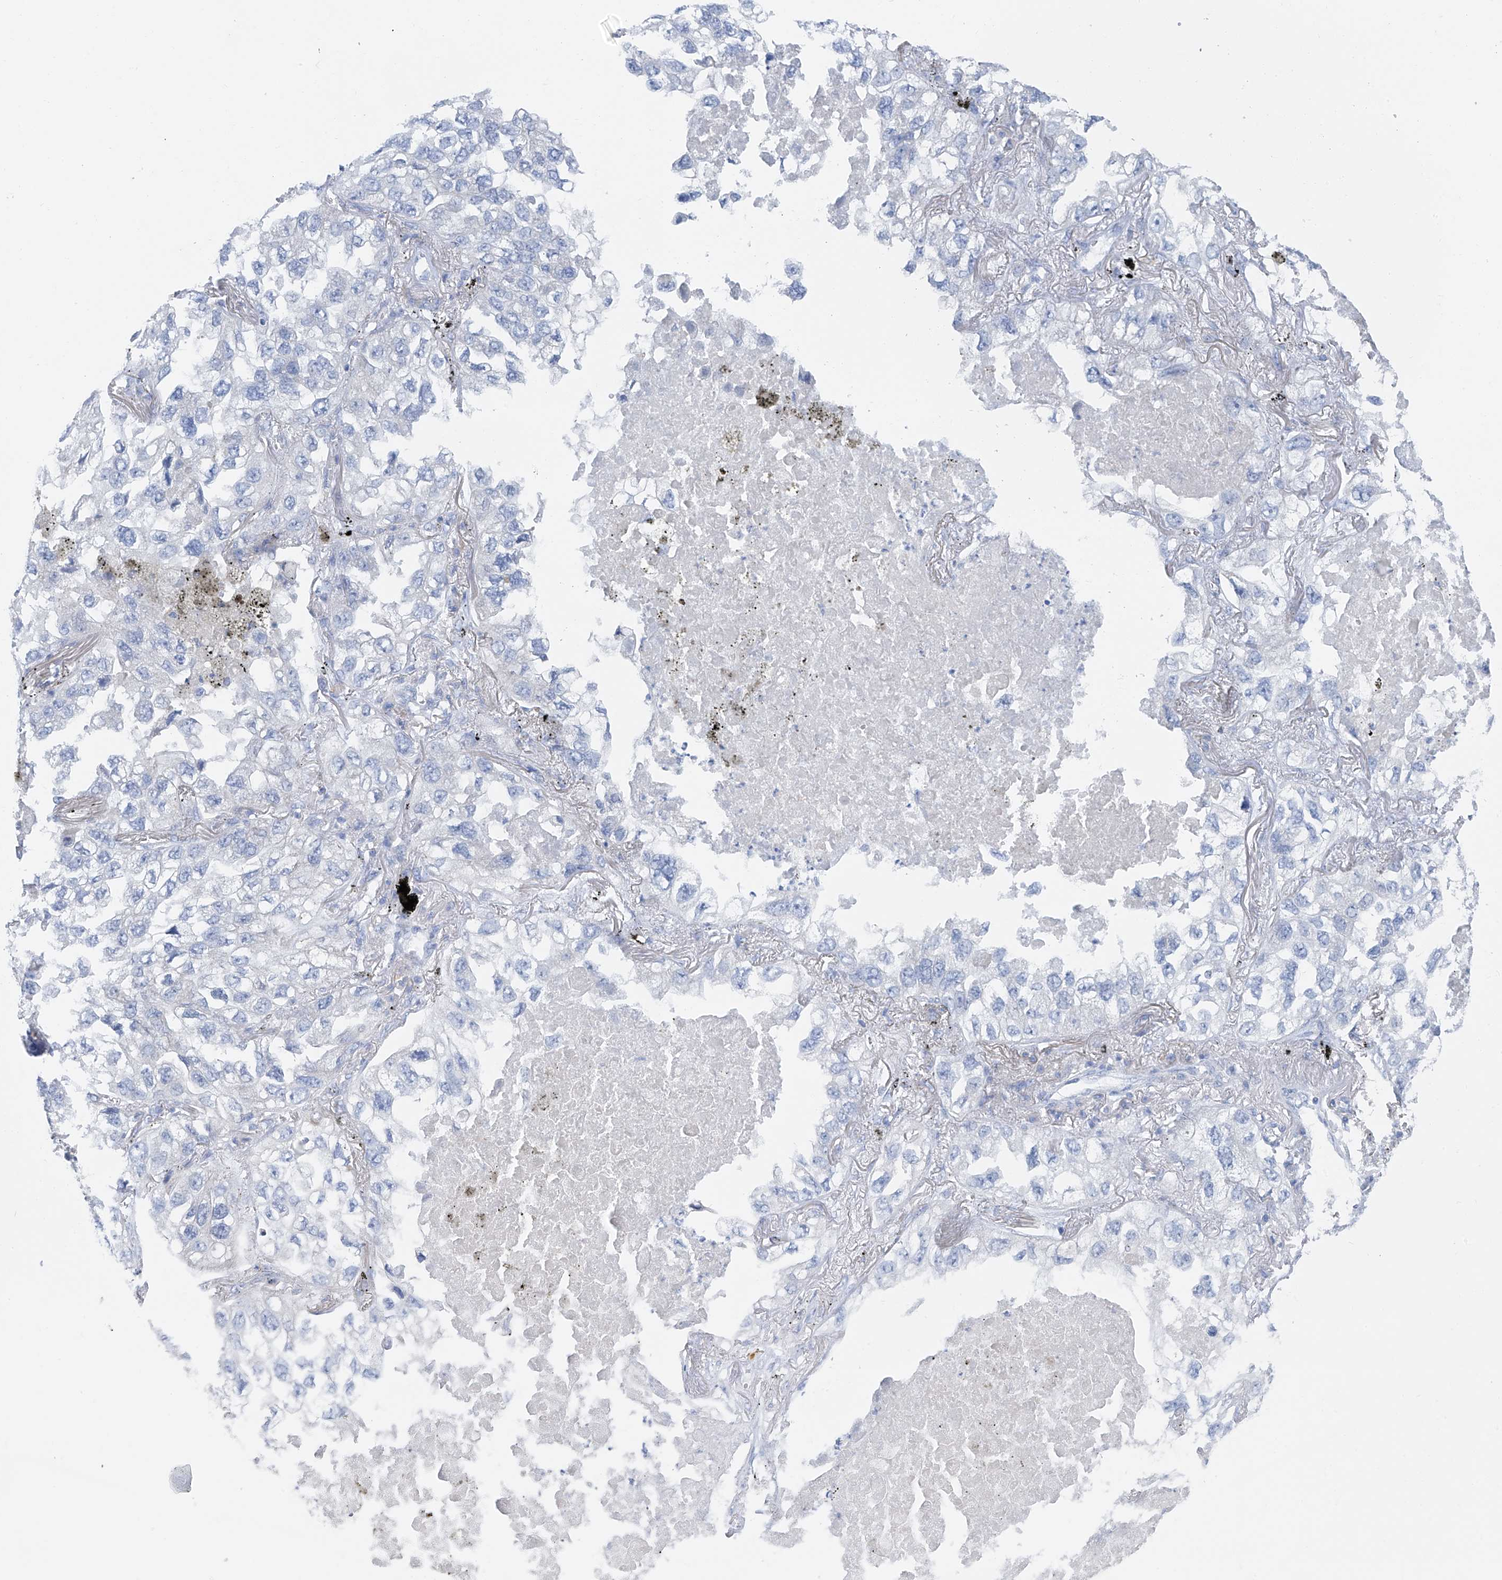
{"staining": {"intensity": "negative", "quantity": "none", "location": "none"}, "tissue": "lung cancer", "cell_type": "Tumor cells", "image_type": "cancer", "snomed": [{"axis": "morphology", "description": "Adenocarcinoma, NOS"}, {"axis": "topography", "description": "Lung"}], "caption": "Immunohistochemistry micrograph of human lung cancer stained for a protein (brown), which displays no staining in tumor cells.", "gene": "POMGNT2", "patient": {"sex": "male", "age": 65}}